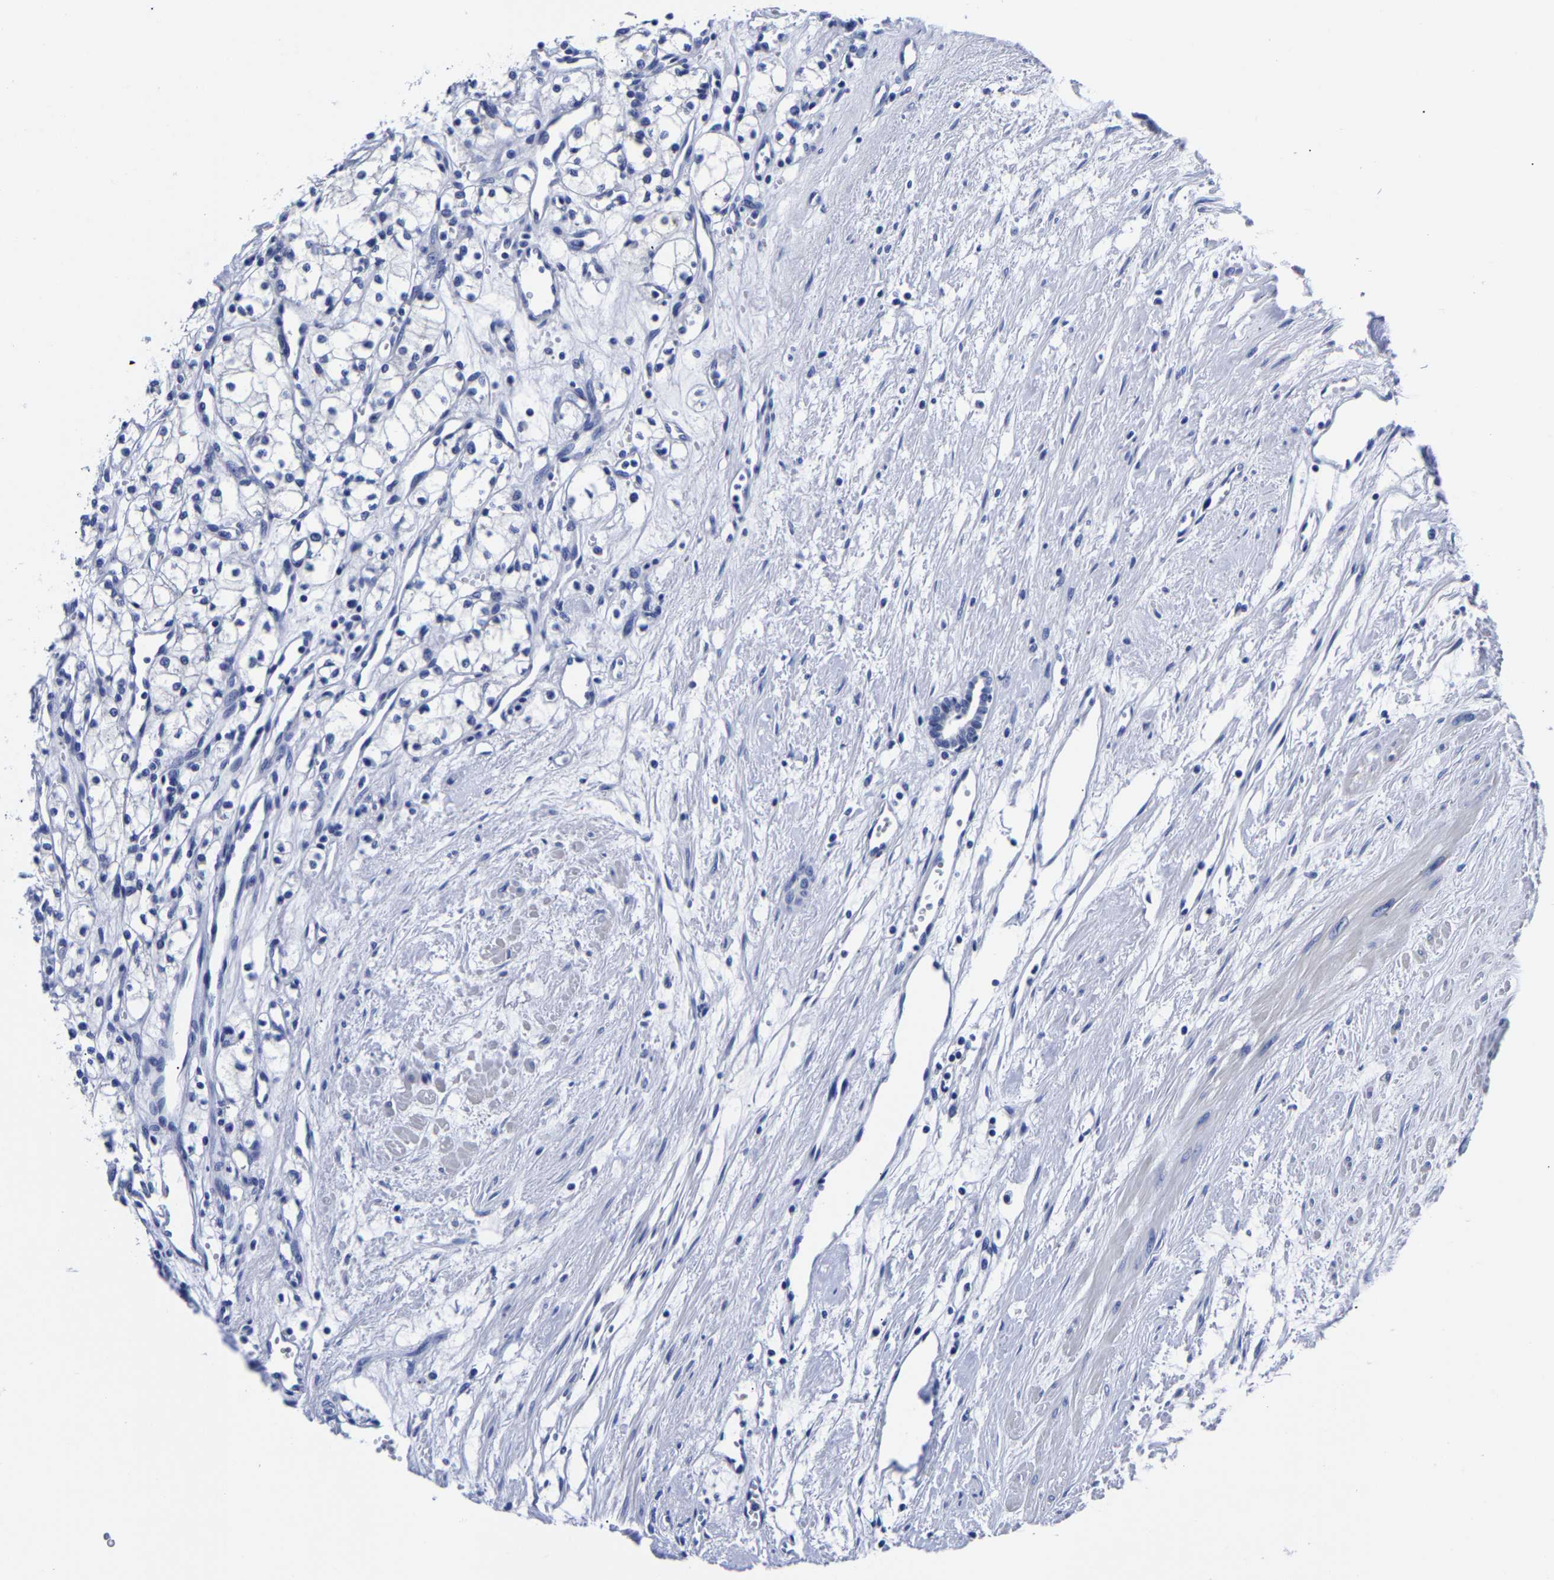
{"staining": {"intensity": "negative", "quantity": "none", "location": "none"}, "tissue": "renal cancer", "cell_type": "Tumor cells", "image_type": "cancer", "snomed": [{"axis": "morphology", "description": "Adenocarcinoma, NOS"}, {"axis": "topography", "description": "Kidney"}], "caption": "The immunohistochemistry (IHC) histopathology image has no significant staining in tumor cells of renal adenocarcinoma tissue.", "gene": "CPA2", "patient": {"sex": "male", "age": 59}}